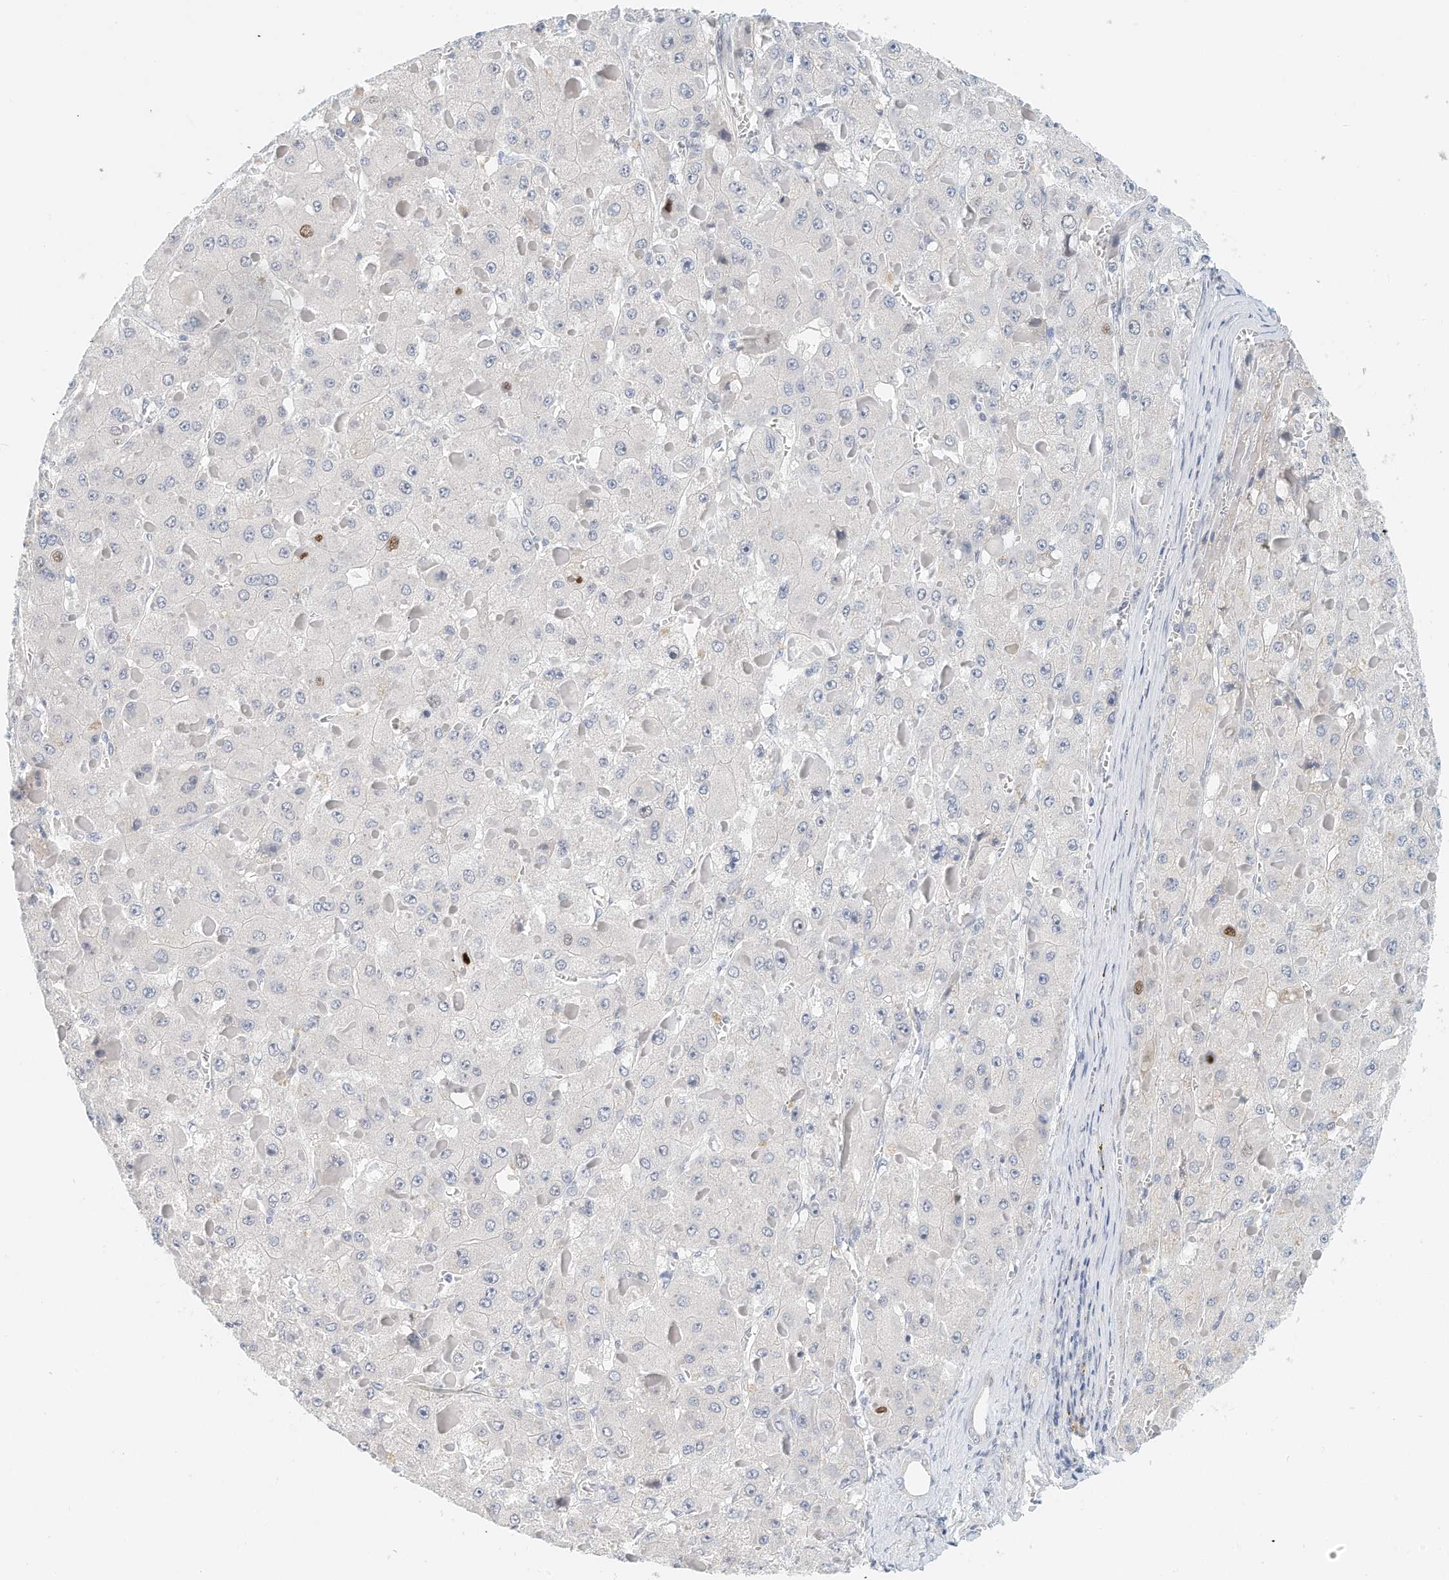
{"staining": {"intensity": "negative", "quantity": "none", "location": "none"}, "tissue": "liver cancer", "cell_type": "Tumor cells", "image_type": "cancer", "snomed": [{"axis": "morphology", "description": "Carcinoma, Hepatocellular, NOS"}, {"axis": "topography", "description": "Liver"}], "caption": "This is a micrograph of immunohistochemistry (IHC) staining of liver cancer (hepatocellular carcinoma), which shows no staining in tumor cells.", "gene": "ARHGAP28", "patient": {"sex": "female", "age": 73}}